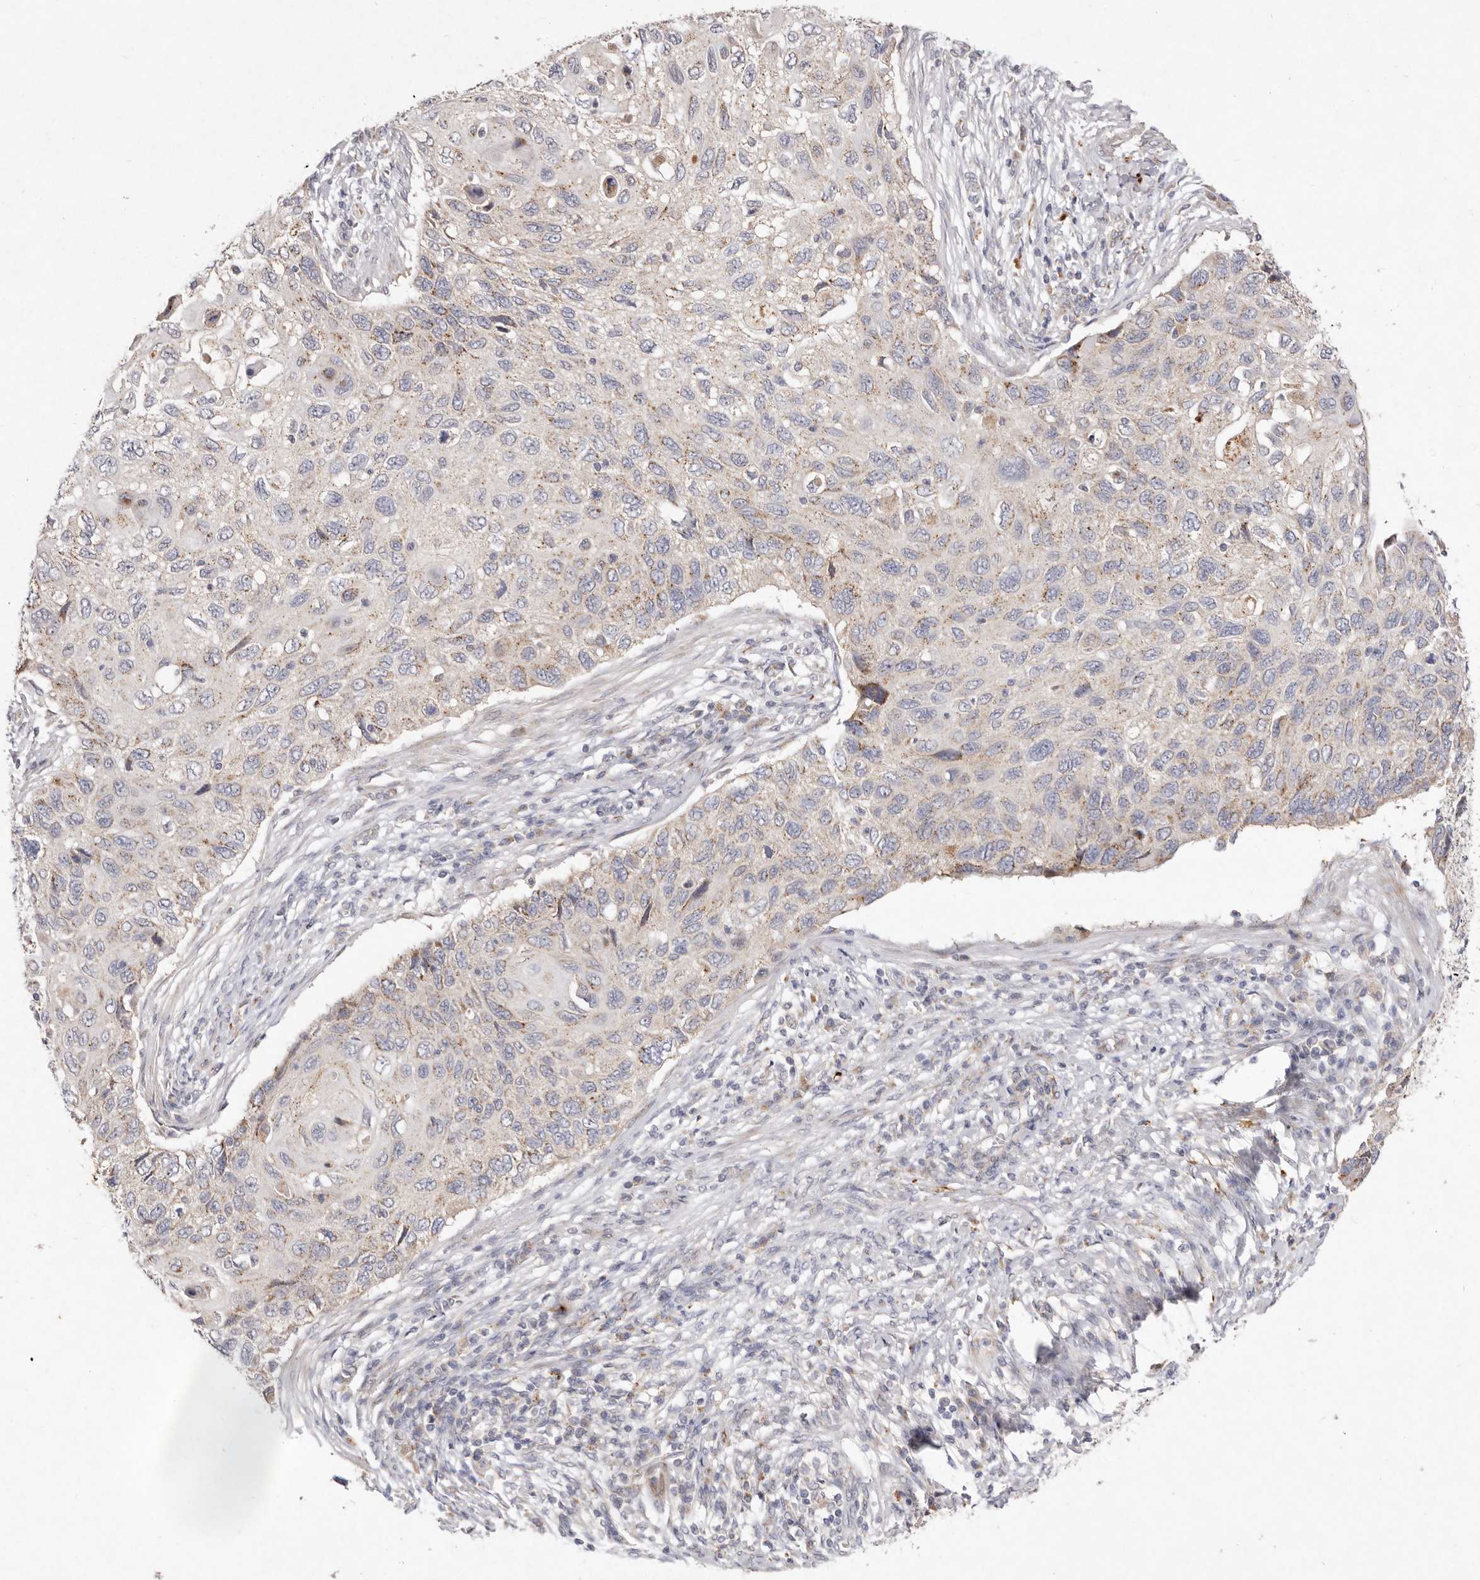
{"staining": {"intensity": "weak", "quantity": "25%-75%", "location": "cytoplasmic/membranous"}, "tissue": "cervical cancer", "cell_type": "Tumor cells", "image_type": "cancer", "snomed": [{"axis": "morphology", "description": "Squamous cell carcinoma, NOS"}, {"axis": "topography", "description": "Cervix"}], "caption": "Approximately 25%-75% of tumor cells in human cervical squamous cell carcinoma reveal weak cytoplasmic/membranous protein expression as visualized by brown immunohistochemical staining.", "gene": "USP24", "patient": {"sex": "female", "age": 70}}